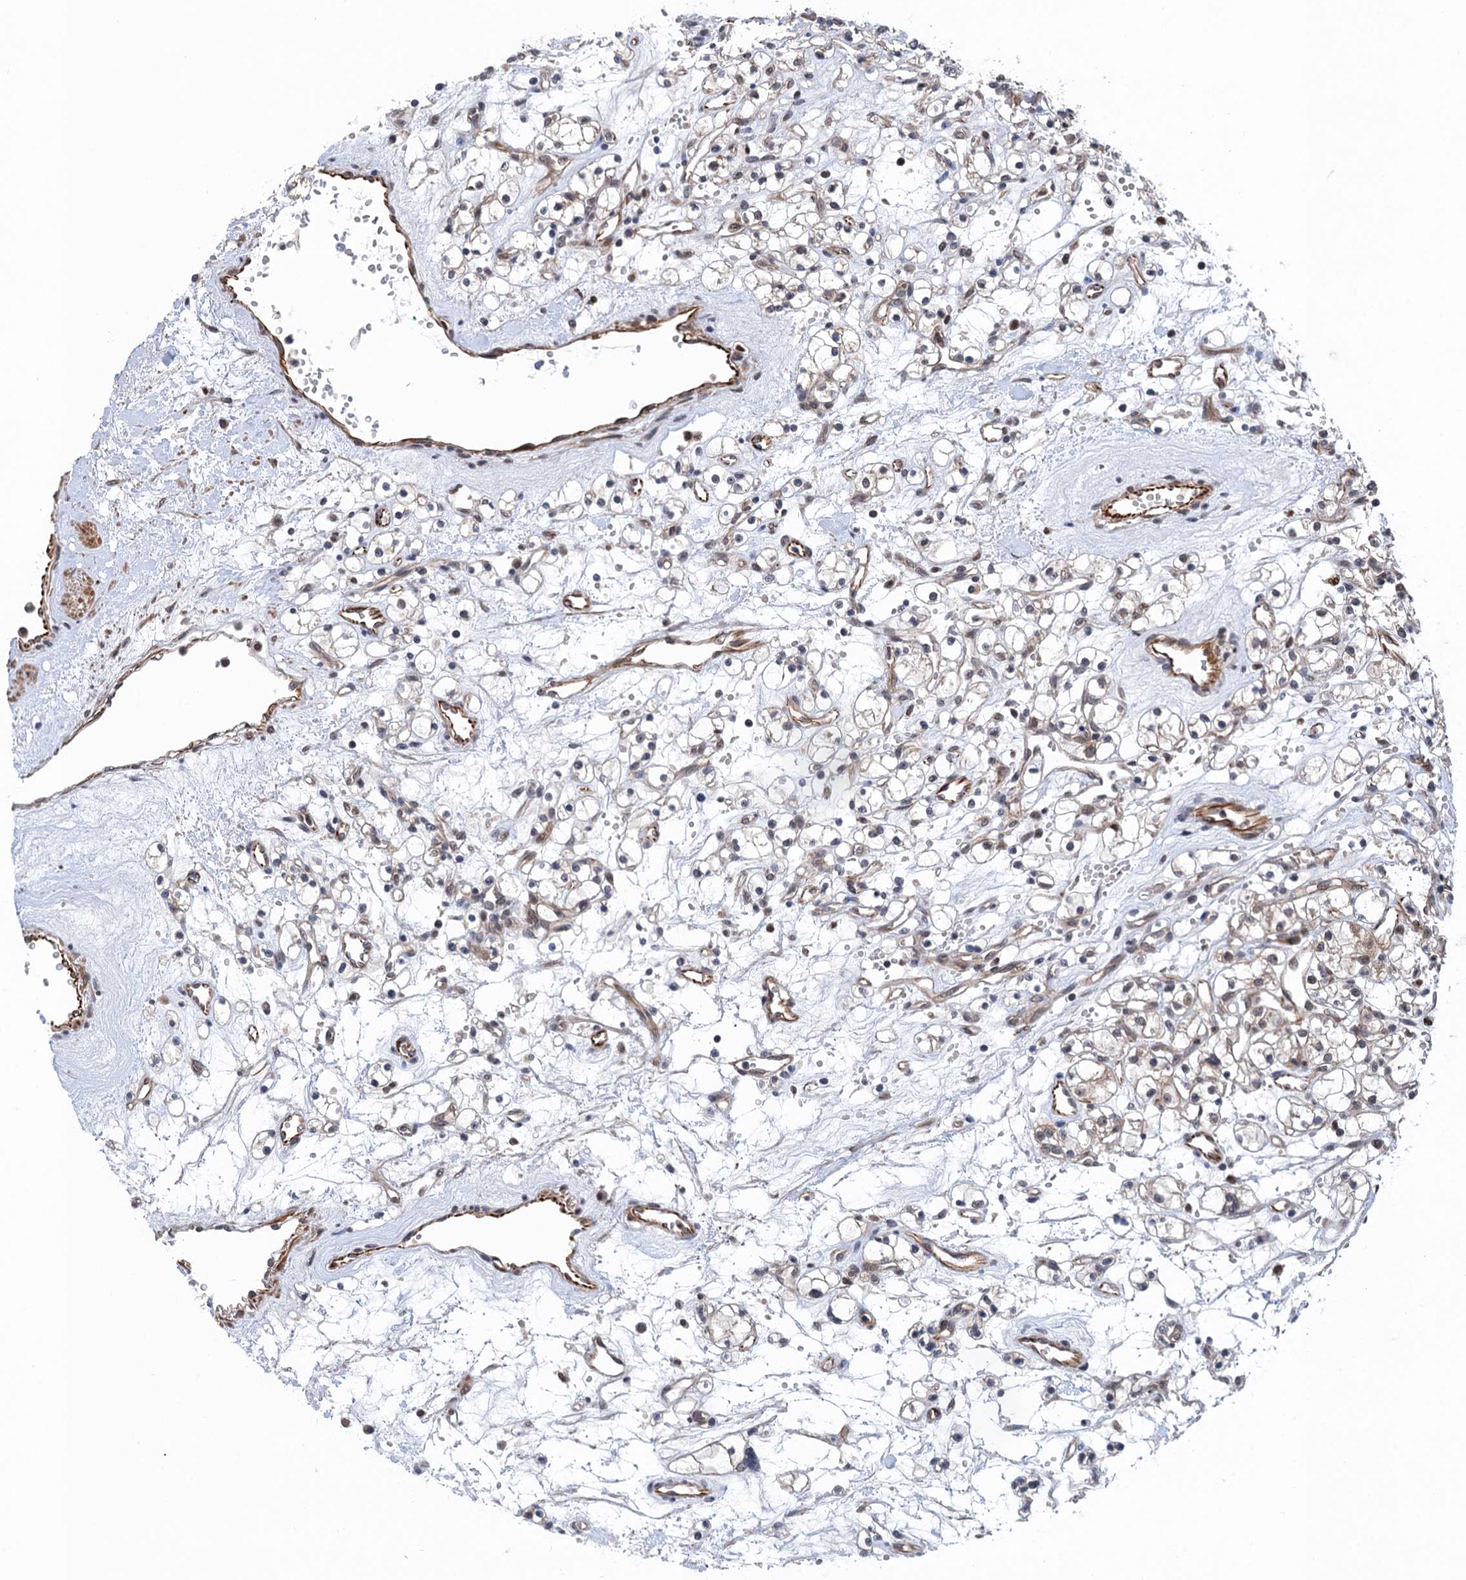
{"staining": {"intensity": "moderate", "quantity": "<25%", "location": "cytoplasmic/membranous"}, "tissue": "renal cancer", "cell_type": "Tumor cells", "image_type": "cancer", "snomed": [{"axis": "morphology", "description": "Adenocarcinoma, NOS"}, {"axis": "topography", "description": "Kidney"}], "caption": "A photomicrograph of human renal adenocarcinoma stained for a protein demonstrates moderate cytoplasmic/membranous brown staining in tumor cells. The protein of interest is stained brown, and the nuclei are stained in blue (DAB IHC with brightfield microscopy, high magnification).", "gene": "TTC31", "patient": {"sex": "female", "age": 59}}